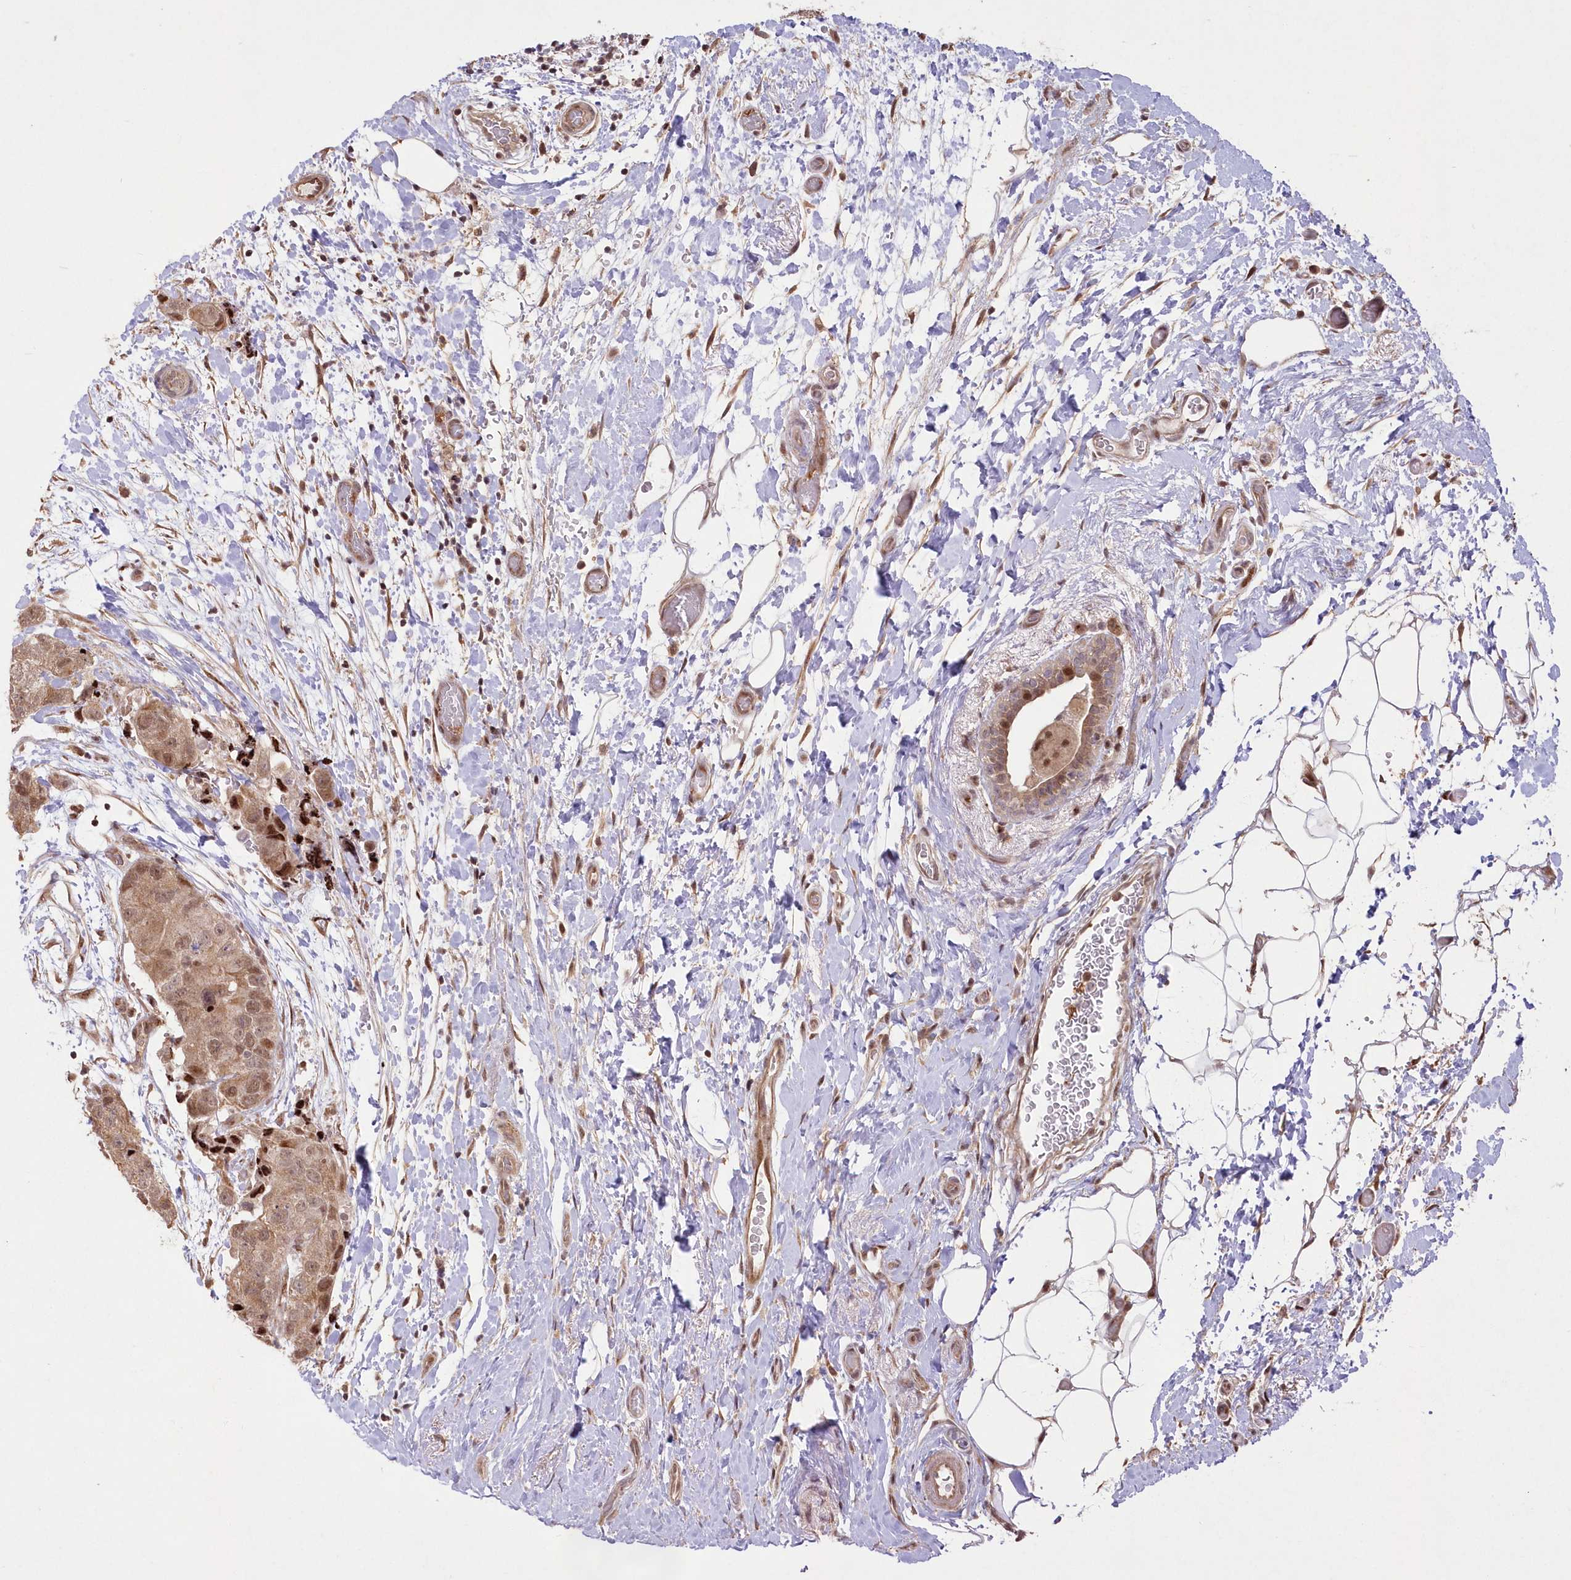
{"staining": {"intensity": "moderate", "quantity": ">75%", "location": "cytoplasmic/membranous,nuclear"}, "tissue": "breast cancer", "cell_type": "Tumor cells", "image_type": "cancer", "snomed": [{"axis": "morphology", "description": "Duct carcinoma"}, {"axis": "topography", "description": "Breast"}], "caption": "Protein expression analysis of human breast intraductal carcinoma reveals moderate cytoplasmic/membranous and nuclear staining in about >75% of tumor cells.", "gene": "WBP1L", "patient": {"sex": "female", "age": 62}}